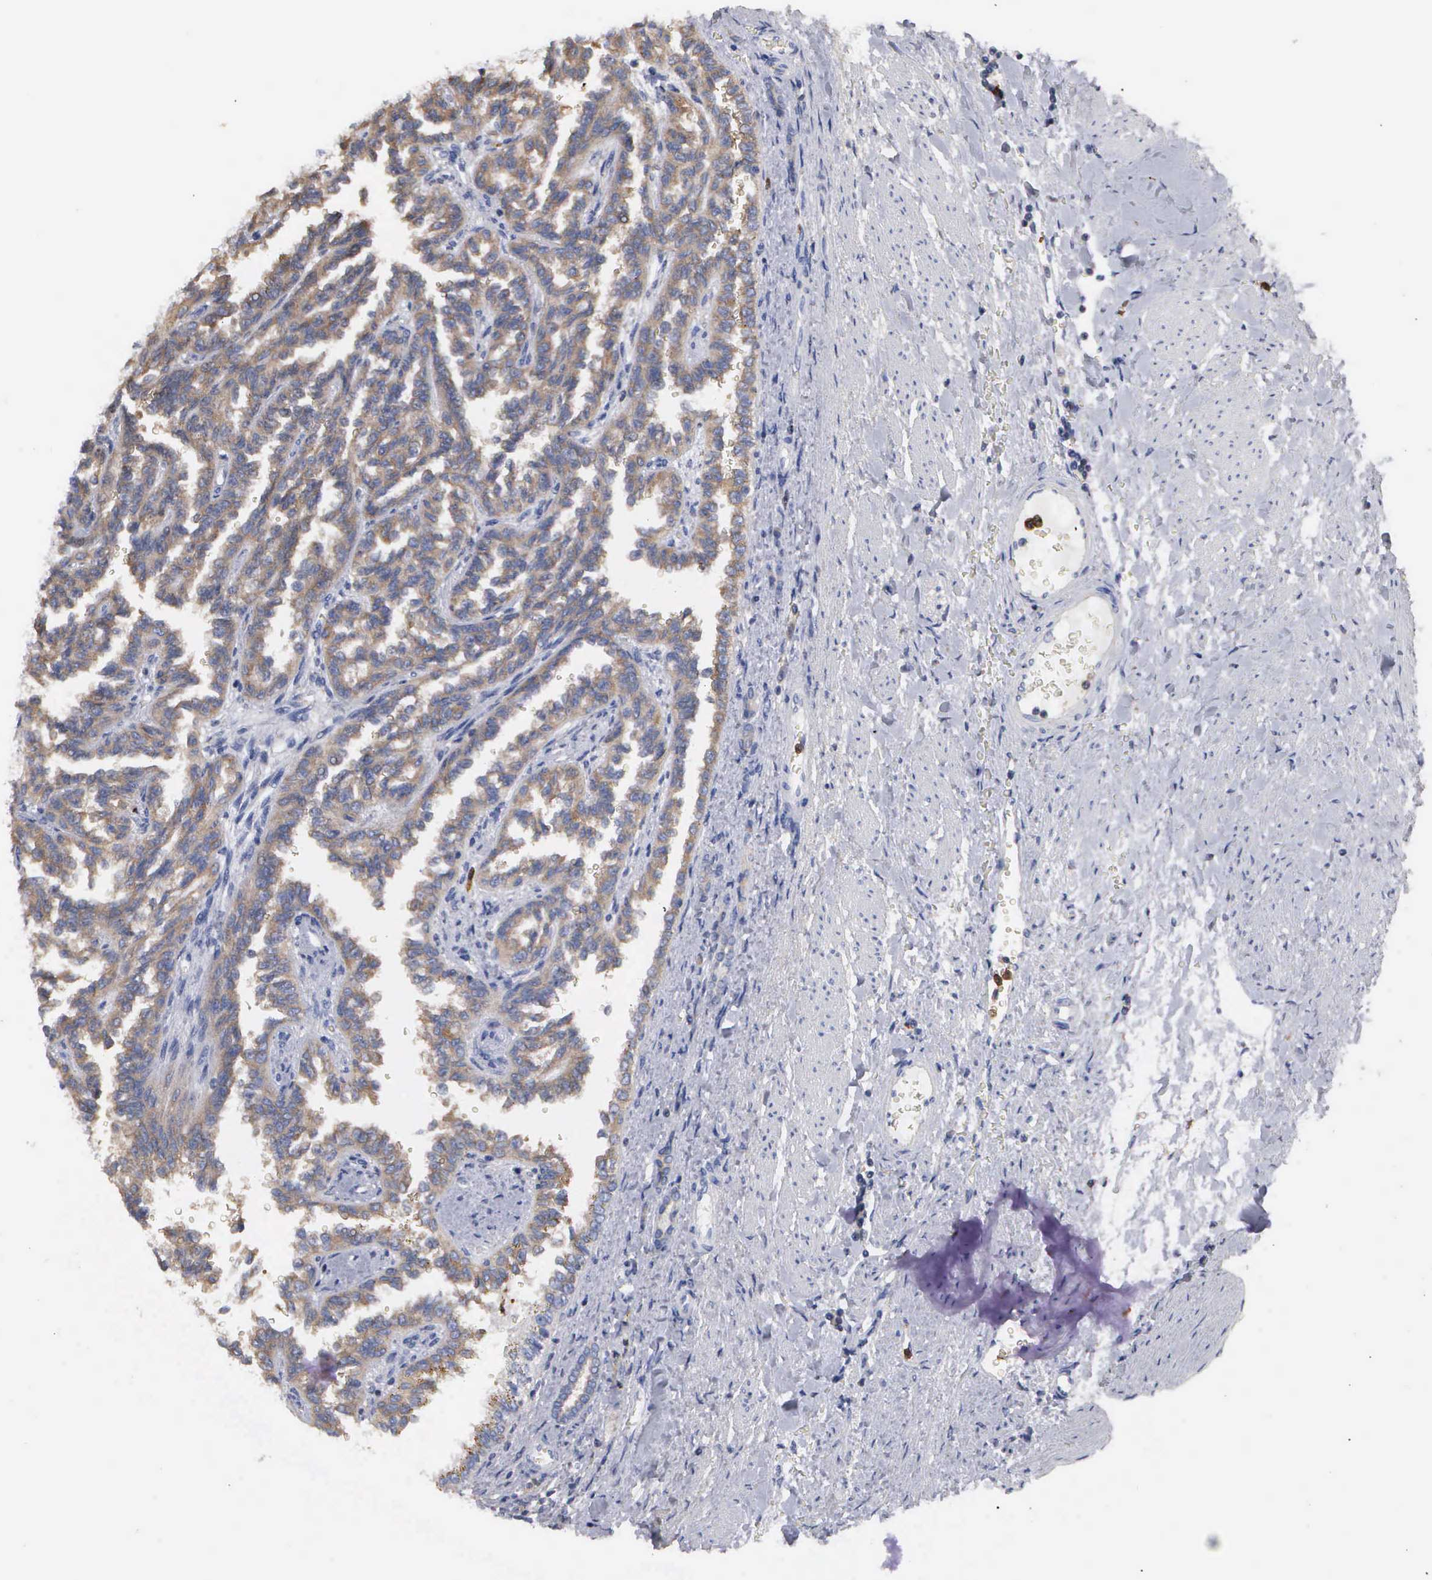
{"staining": {"intensity": "weak", "quantity": ">75%", "location": "cytoplasmic/membranous"}, "tissue": "renal cancer", "cell_type": "Tumor cells", "image_type": "cancer", "snomed": [{"axis": "morphology", "description": "Inflammation, NOS"}, {"axis": "morphology", "description": "Adenocarcinoma, NOS"}, {"axis": "topography", "description": "Kidney"}], "caption": "A brown stain labels weak cytoplasmic/membranous expression of a protein in human renal adenocarcinoma tumor cells.", "gene": "G6PD", "patient": {"sex": "male", "age": 68}}